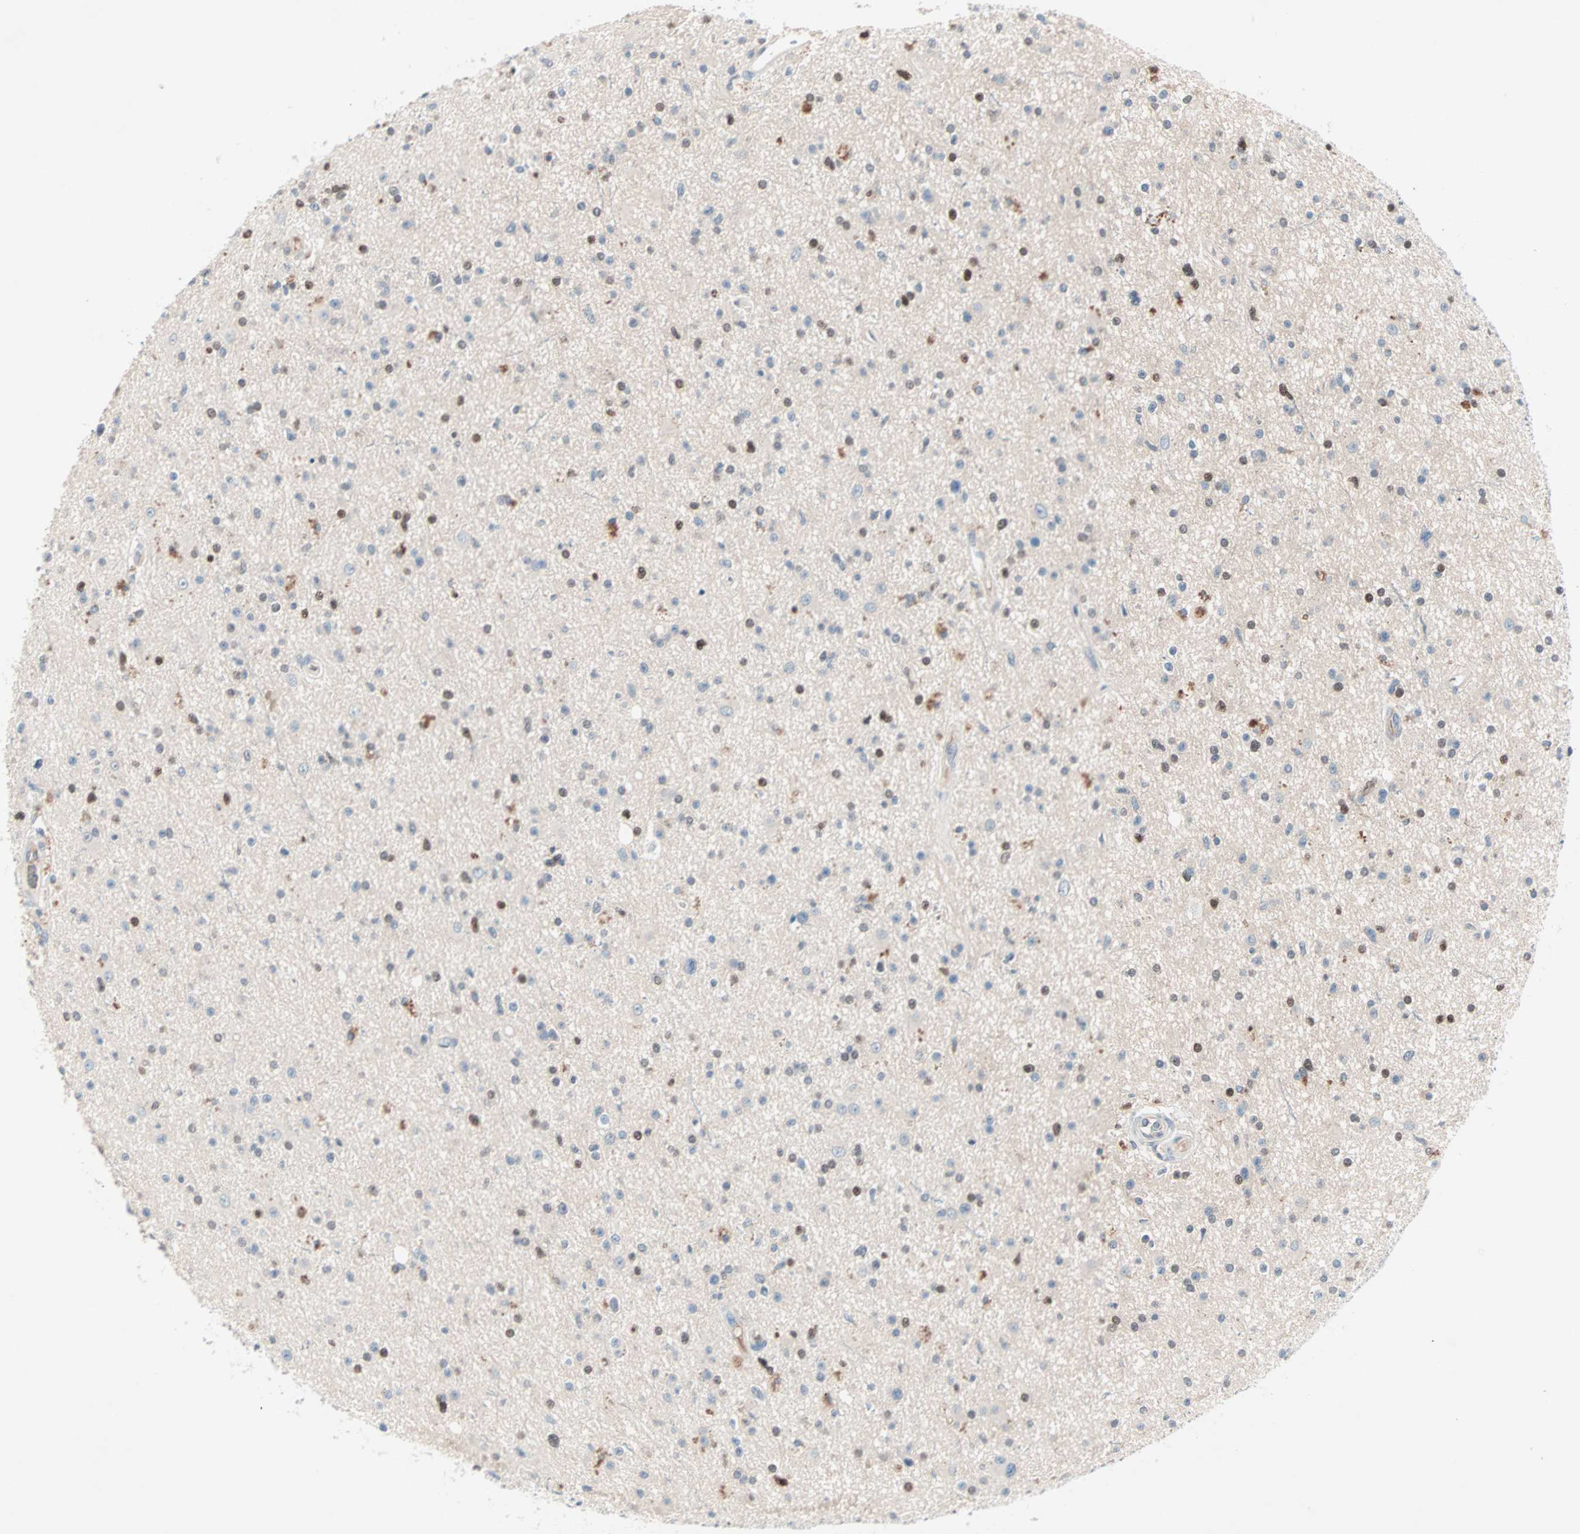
{"staining": {"intensity": "strong", "quantity": "<25%", "location": "nuclear"}, "tissue": "glioma", "cell_type": "Tumor cells", "image_type": "cancer", "snomed": [{"axis": "morphology", "description": "Glioma, malignant, High grade"}, {"axis": "topography", "description": "Brain"}], "caption": "A high-resolution micrograph shows immunohistochemistry (IHC) staining of malignant glioma (high-grade), which exhibits strong nuclear staining in approximately <25% of tumor cells.", "gene": "CCNE2", "patient": {"sex": "male", "age": 33}}